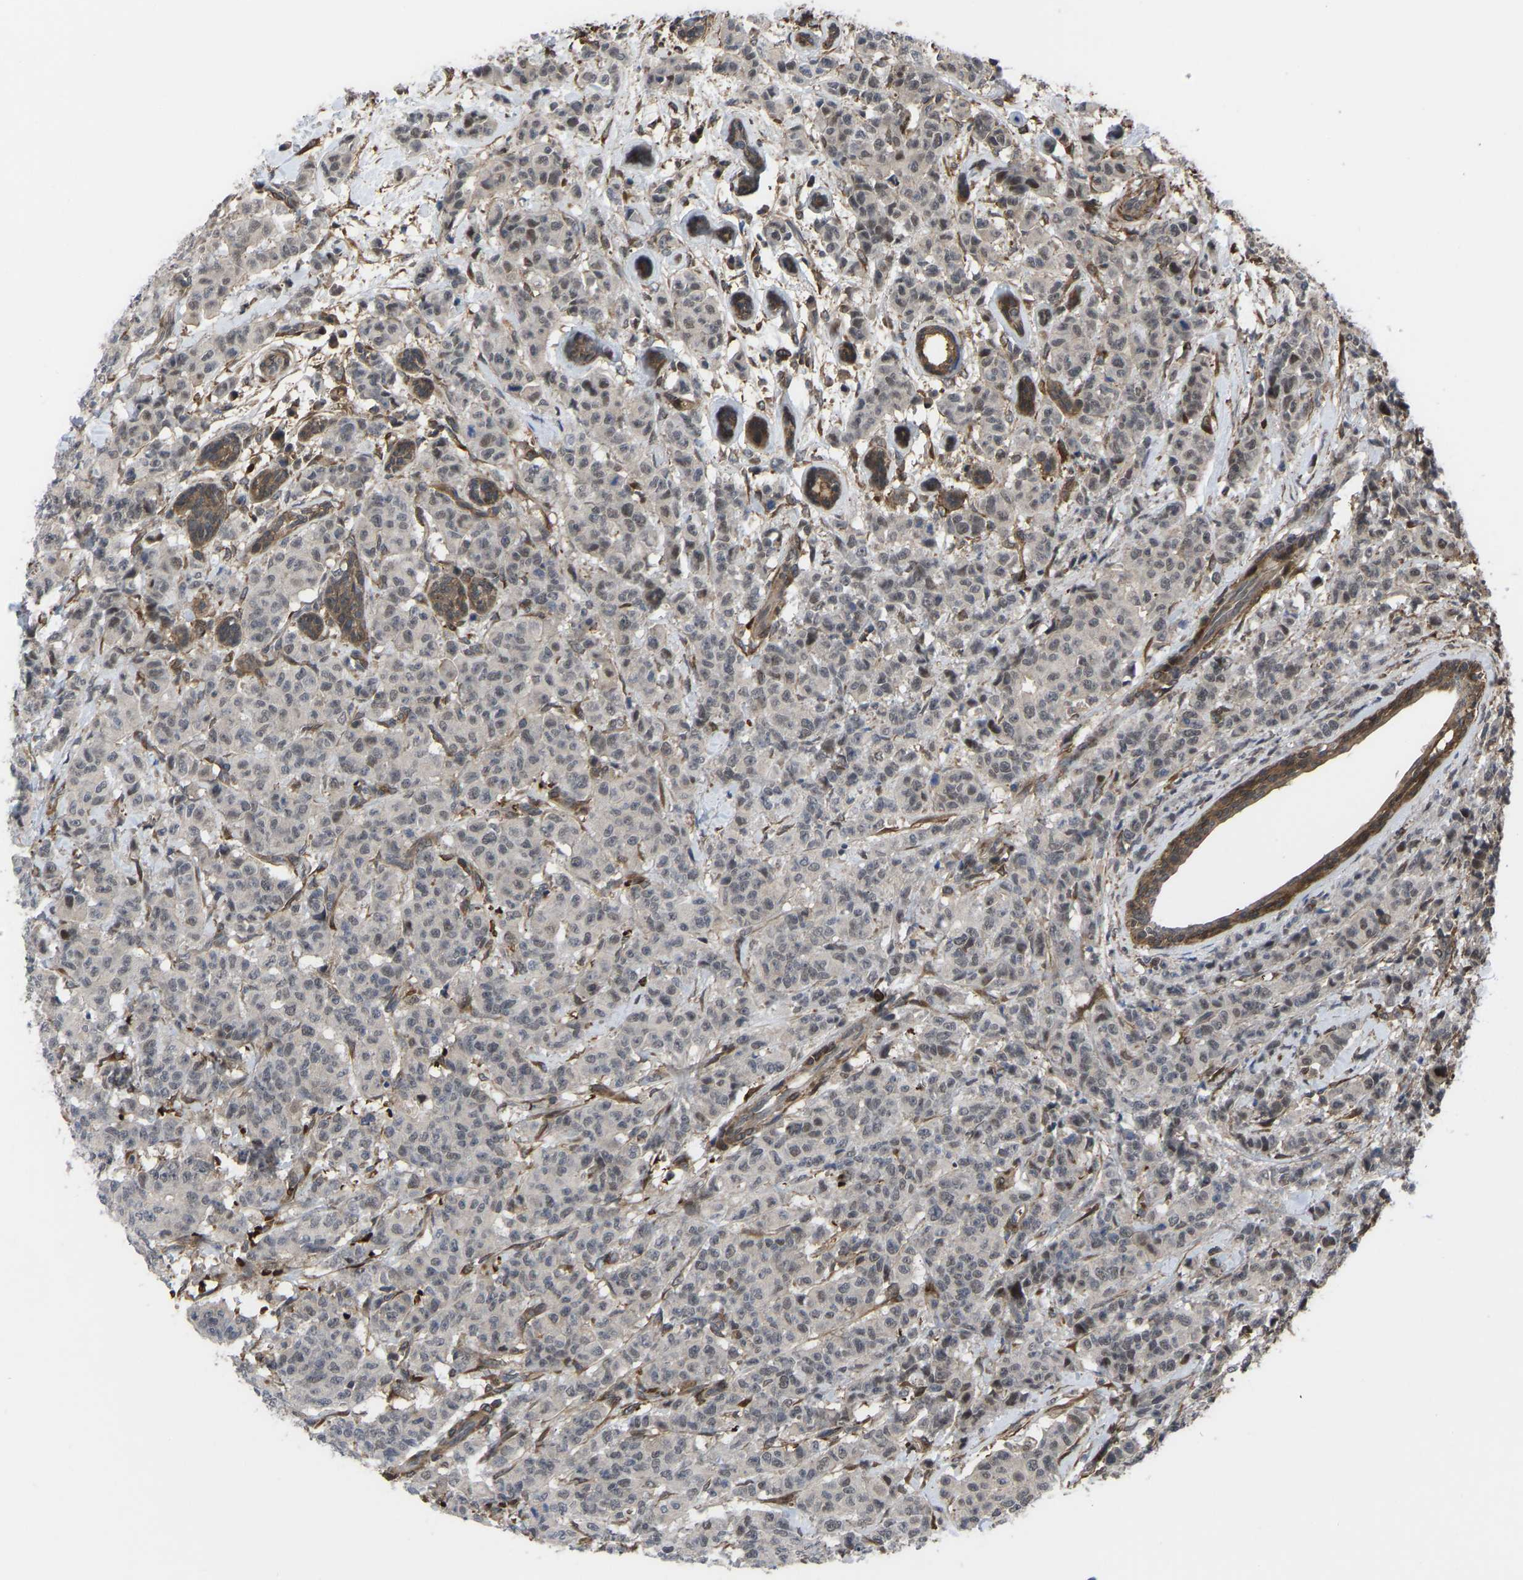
{"staining": {"intensity": "weak", "quantity": "<25%", "location": "nuclear"}, "tissue": "breast cancer", "cell_type": "Tumor cells", "image_type": "cancer", "snomed": [{"axis": "morphology", "description": "Normal tissue, NOS"}, {"axis": "morphology", "description": "Duct carcinoma"}, {"axis": "topography", "description": "Breast"}], "caption": "Tumor cells show no significant expression in infiltrating ductal carcinoma (breast).", "gene": "CYP7B1", "patient": {"sex": "female", "age": 40}}